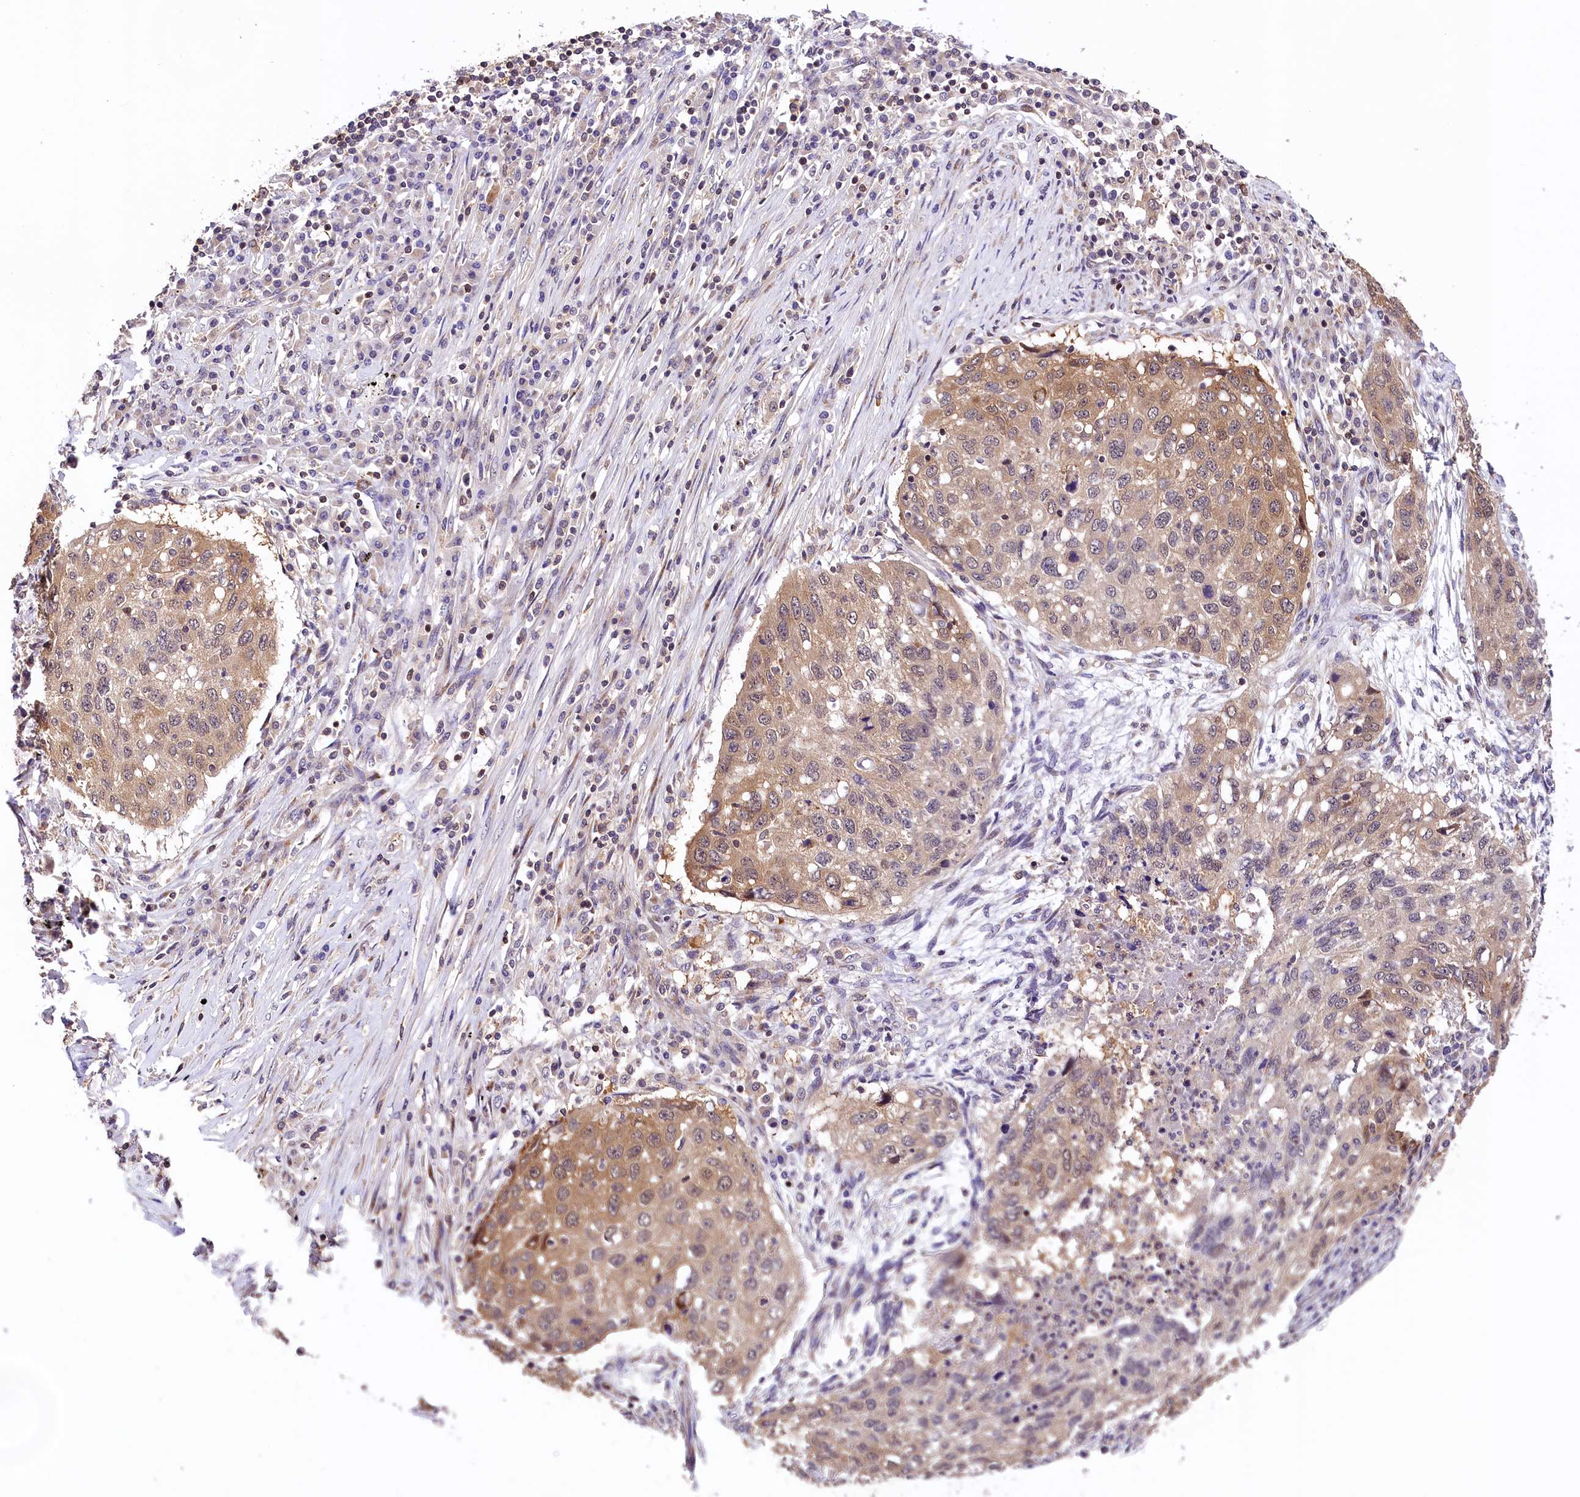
{"staining": {"intensity": "moderate", "quantity": "25%-75%", "location": "cytoplasmic/membranous"}, "tissue": "lung cancer", "cell_type": "Tumor cells", "image_type": "cancer", "snomed": [{"axis": "morphology", "description": "Squamous cell carcinoma, NOS"}, {"axis": "topography", "description": "Lung"}], "caption": "The image exhibits staining of lung cancer, revealing moderate cytoplasmic/membranous protein staining (brown color) within tumor cells.", "gene": "CHORDC1", "patient": {"sex": "female", "age": 63}}